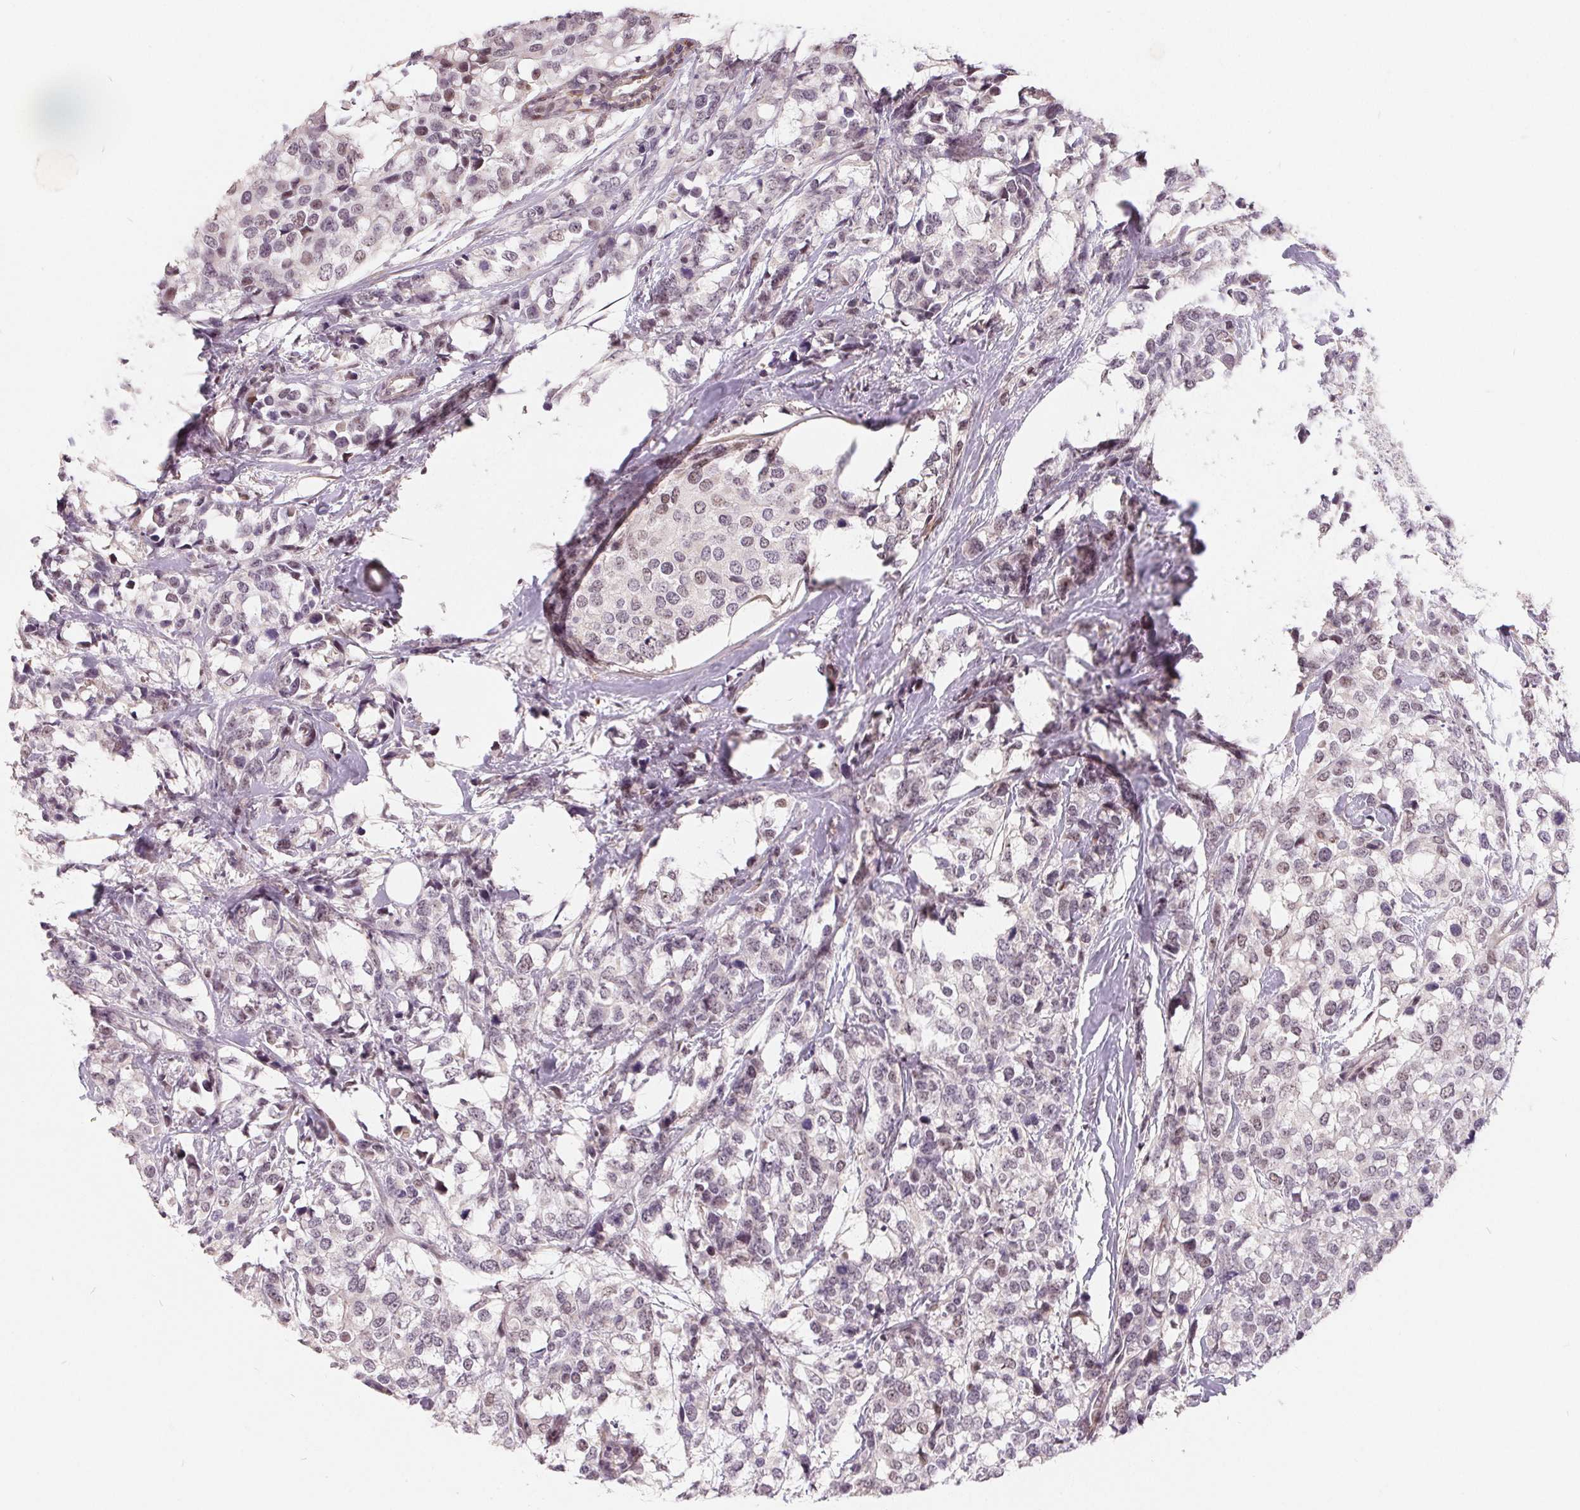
{"staining": {"intensity": "weak", "quantity": "<25%", "location": "nuclear"}, "tissue": "breast cancer", "cell_type": "Tumor cells", "image_type": "cancer", "snomed": [{"axis": "morphology", "description": "Lobular carcinoma"}, {"axis": "topography", "description": "Breast"}], "caption": "Immunohistochemistry image of neoplastic tissue: human breast cancer stained with DAB (3,3'-diaminobenzidine) exhibits no significant protein expression in tumor cells.", "gene": "NRG2", "patient": {"sex": "female", "age": 59}}